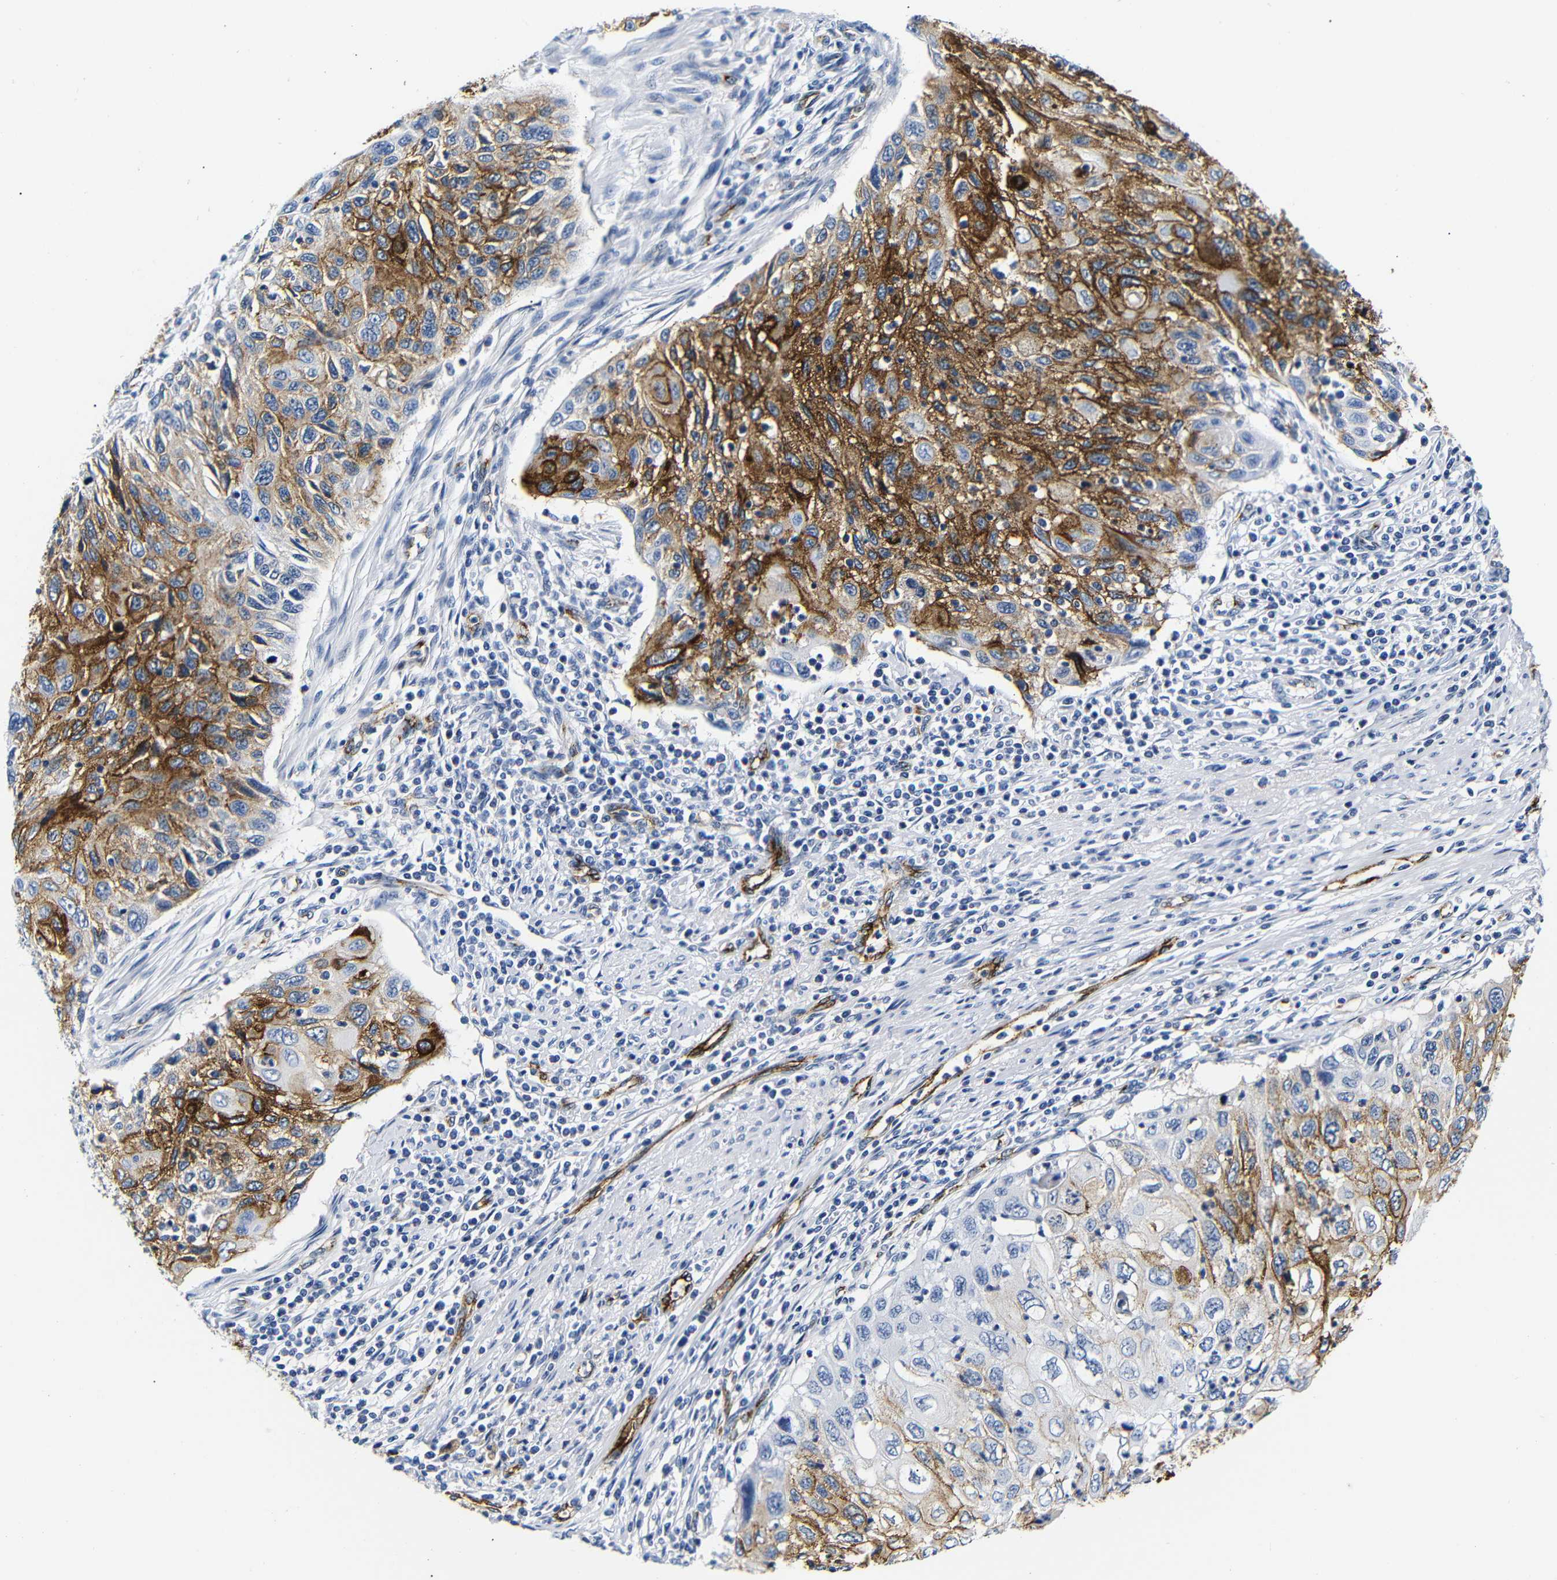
{"staining": {"intensity": "strong", "quantity": ">75%", "location": "cytoplasmic/membranous"}, "tissue": "cervical cancer", "cell_type": "Tumor cells", "image_type": "cancer", "snomed": [{"axis": "morphology", "description": "Squamous cell carcinoma, NOS"}, {"axis": "topography", "description": "Cervix"}], "caption": "High-magnification brightfield microscopy of squamous cell carcinoma (cervical) stained with DAB (3,3'-diaminobenzidine) (brown) and counterstained with hematoxylin (blue). tumor cells exhibit strong cytoplasmic/membranous expression is appreciated in approximately>75% of cells. (Brightfield microscopy of DAB IHC at high magnification).", "gene": "MUC4", "patient": {"sex": "female", "age": 70}}